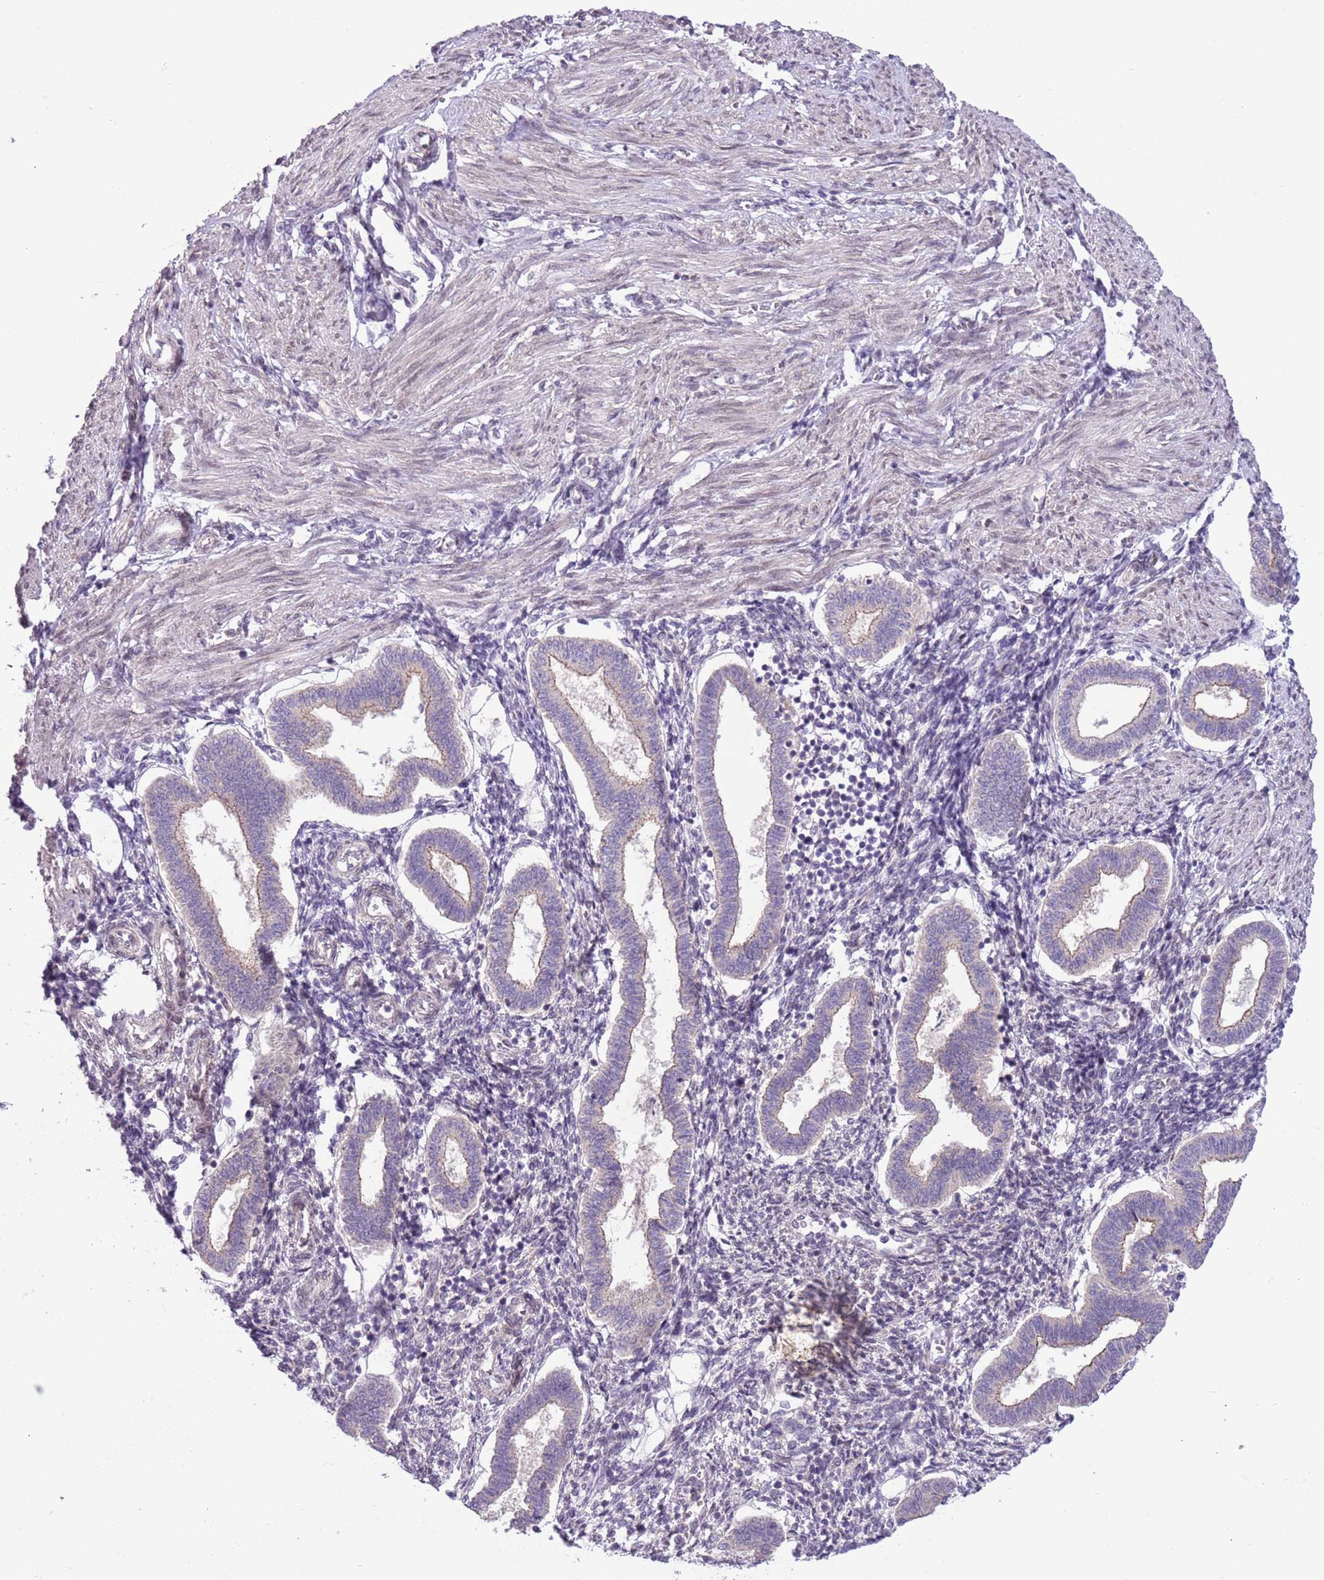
{"staining": {"intensity": "negative", "quantity": "none", "location": "none"}, "tissue": "endometrium", "cell_type": "Cells in endometrial stroma", "image_type": "normal", "snomed": [{"axis": "morphology", "description": "Normal tissue, NOS"}, {"axis": "topography", "description": "Endometrium"}], "caption": "High magnification brightfield microscopy of unremarkable endometrium stained with DAB (brown) and counterstained with hematoxylin (blue): cells in endometrial stroma show no significant expression. (Brightfield microscopy of DAB immunohistochemistry (IHC) at high magnification).", "gene": "CCND2", "patient": {"sex": "female", "age": 24}}